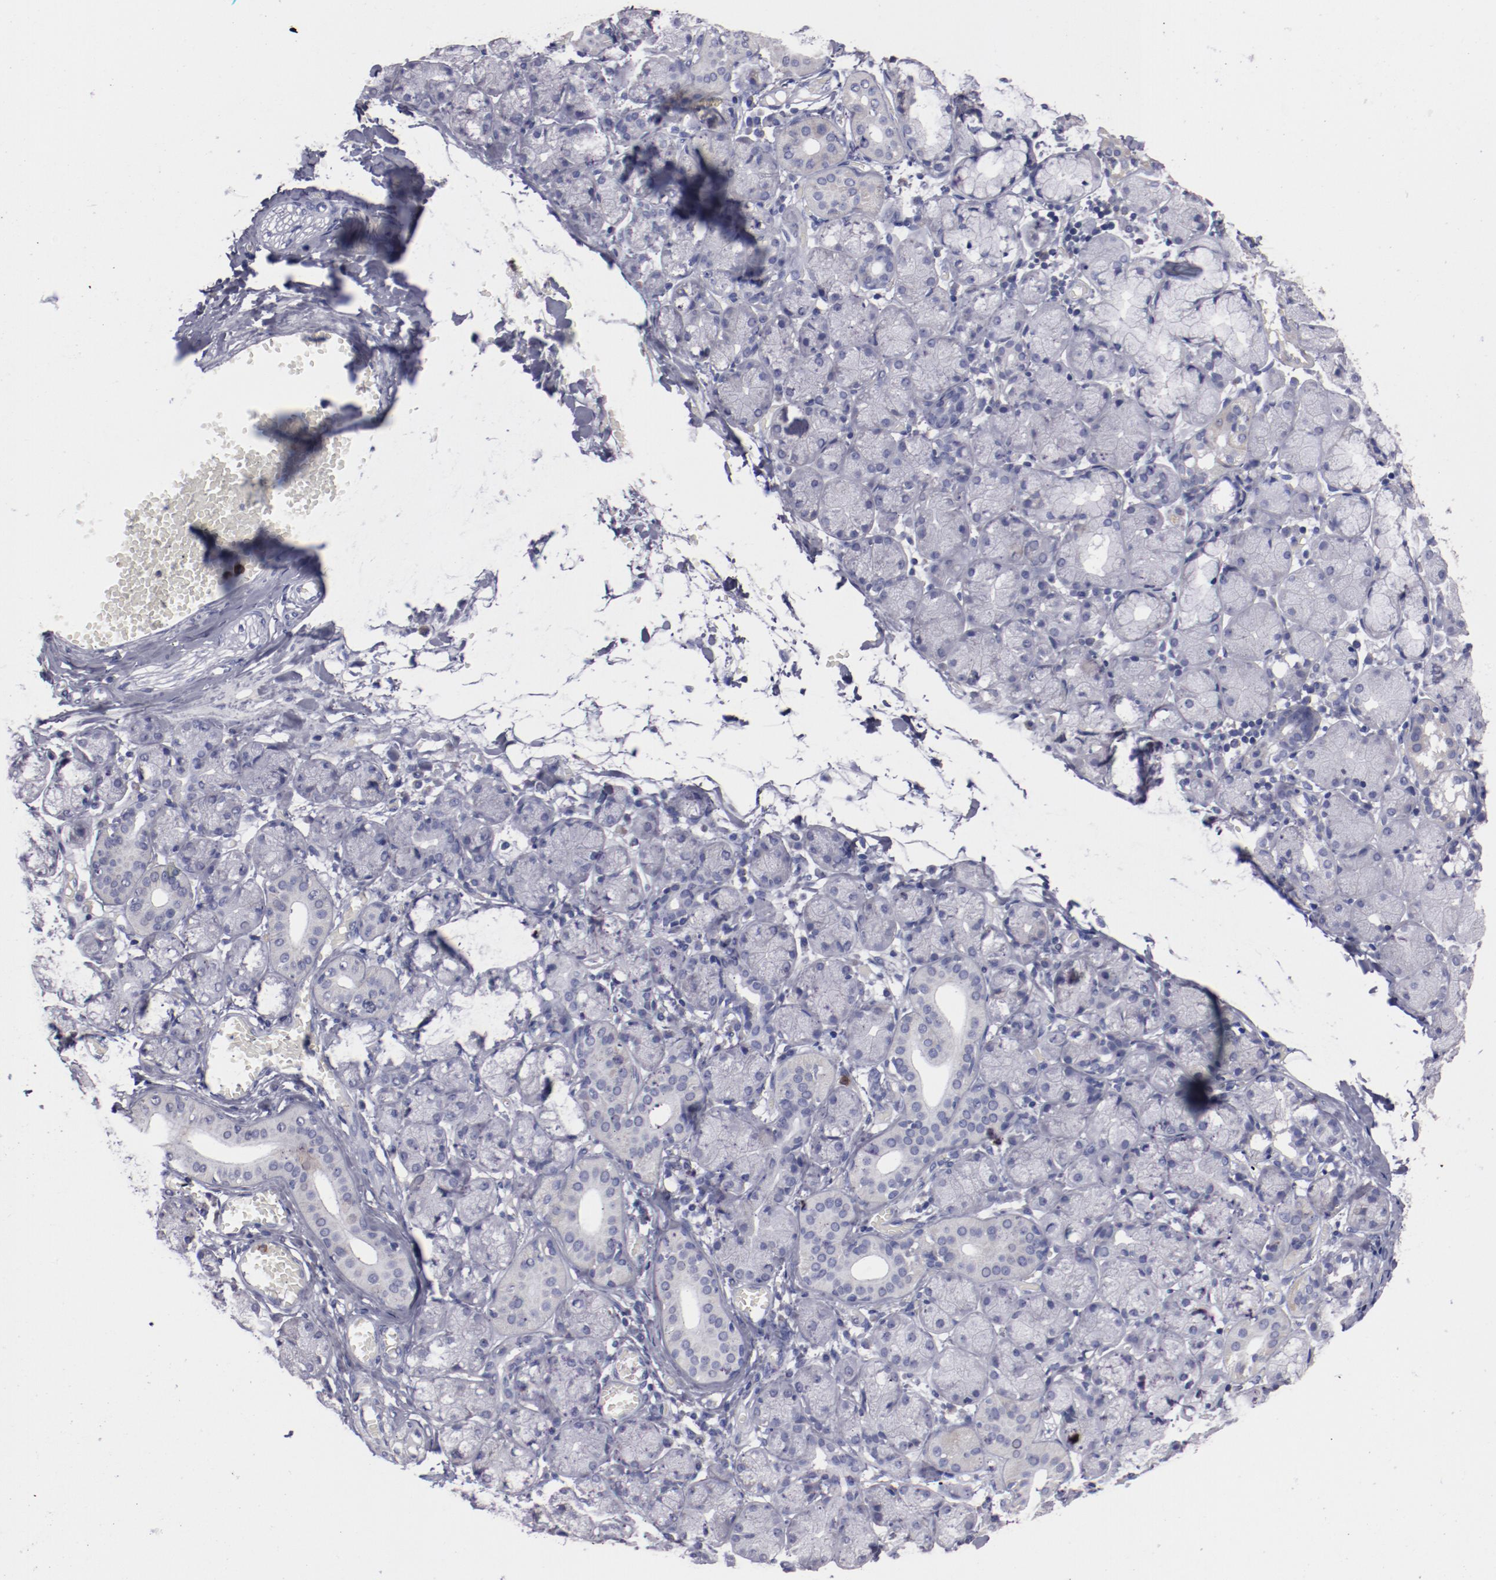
{"staining": {"intensity": "weak", "quantity": ">75%", "location": "cytoplasmic/membranous"}, "tissue": "salivary gland", "cell_type": "Glandular cells", "image_type": "normal", "snomed": [{"axis": "morphology", "description": "Normal tissue, NOS"}, {"axis": "topography", "description": "Salivary gland"}], "caption": "A low amount of weak cytoplasmic/membranous staining is appreciated in approximately >75% of glandular cells in benign salivary gland. (IHC, brightfield microscopy, high magnification).", "gene": "FGR", "patient": {"sex": "female", "age": 24}}